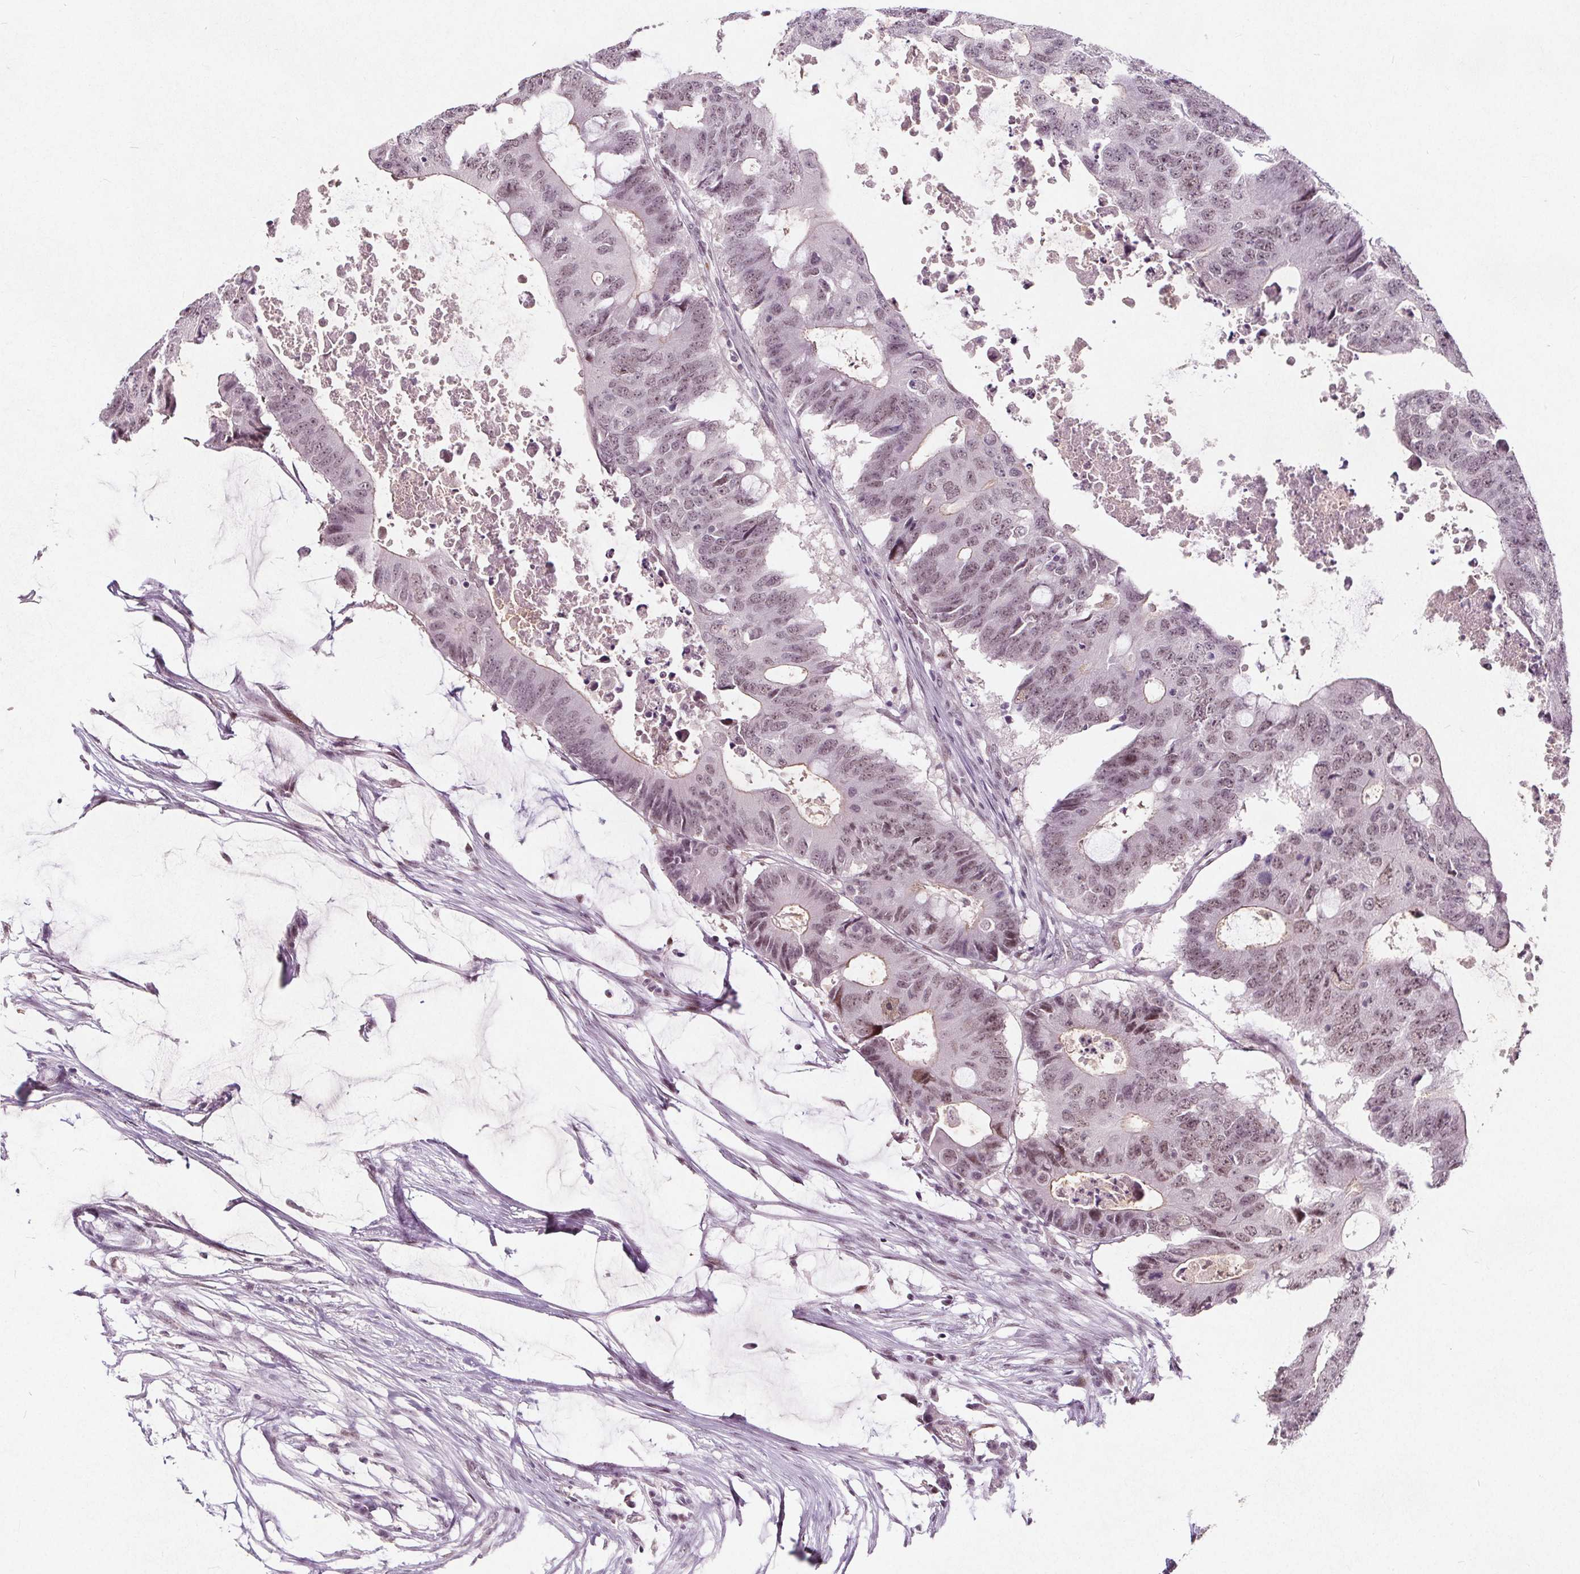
{"staining": {"intensity": "weak", "quantity": "25%-75%", "location": "cytoplasmic/membranous,nuclear"}, "tissue": "colorectal cancer", "cell_type": "Tumor cells", "image_type": "cancer", "snomed": [{"axis": "morphology", "description": "Adenocarcinoma, NOS"}, {"axis": "topography", "description": "Colon"}], "caption": "Tumor cells show low levels of weak cytoplasmic/membranous and nuclear positivity in about 25%-75% of cells in colorectal adenocarcinoma. The staining was performed using DAB (3,3'-diaminobenzidine) to visualize the protein expression in brown, while the nuclei were stained in blue with hematoxylin (Magnification: 20x).", "gene": "TAF6L", "patient": {"sex": "male", "age": 71}}